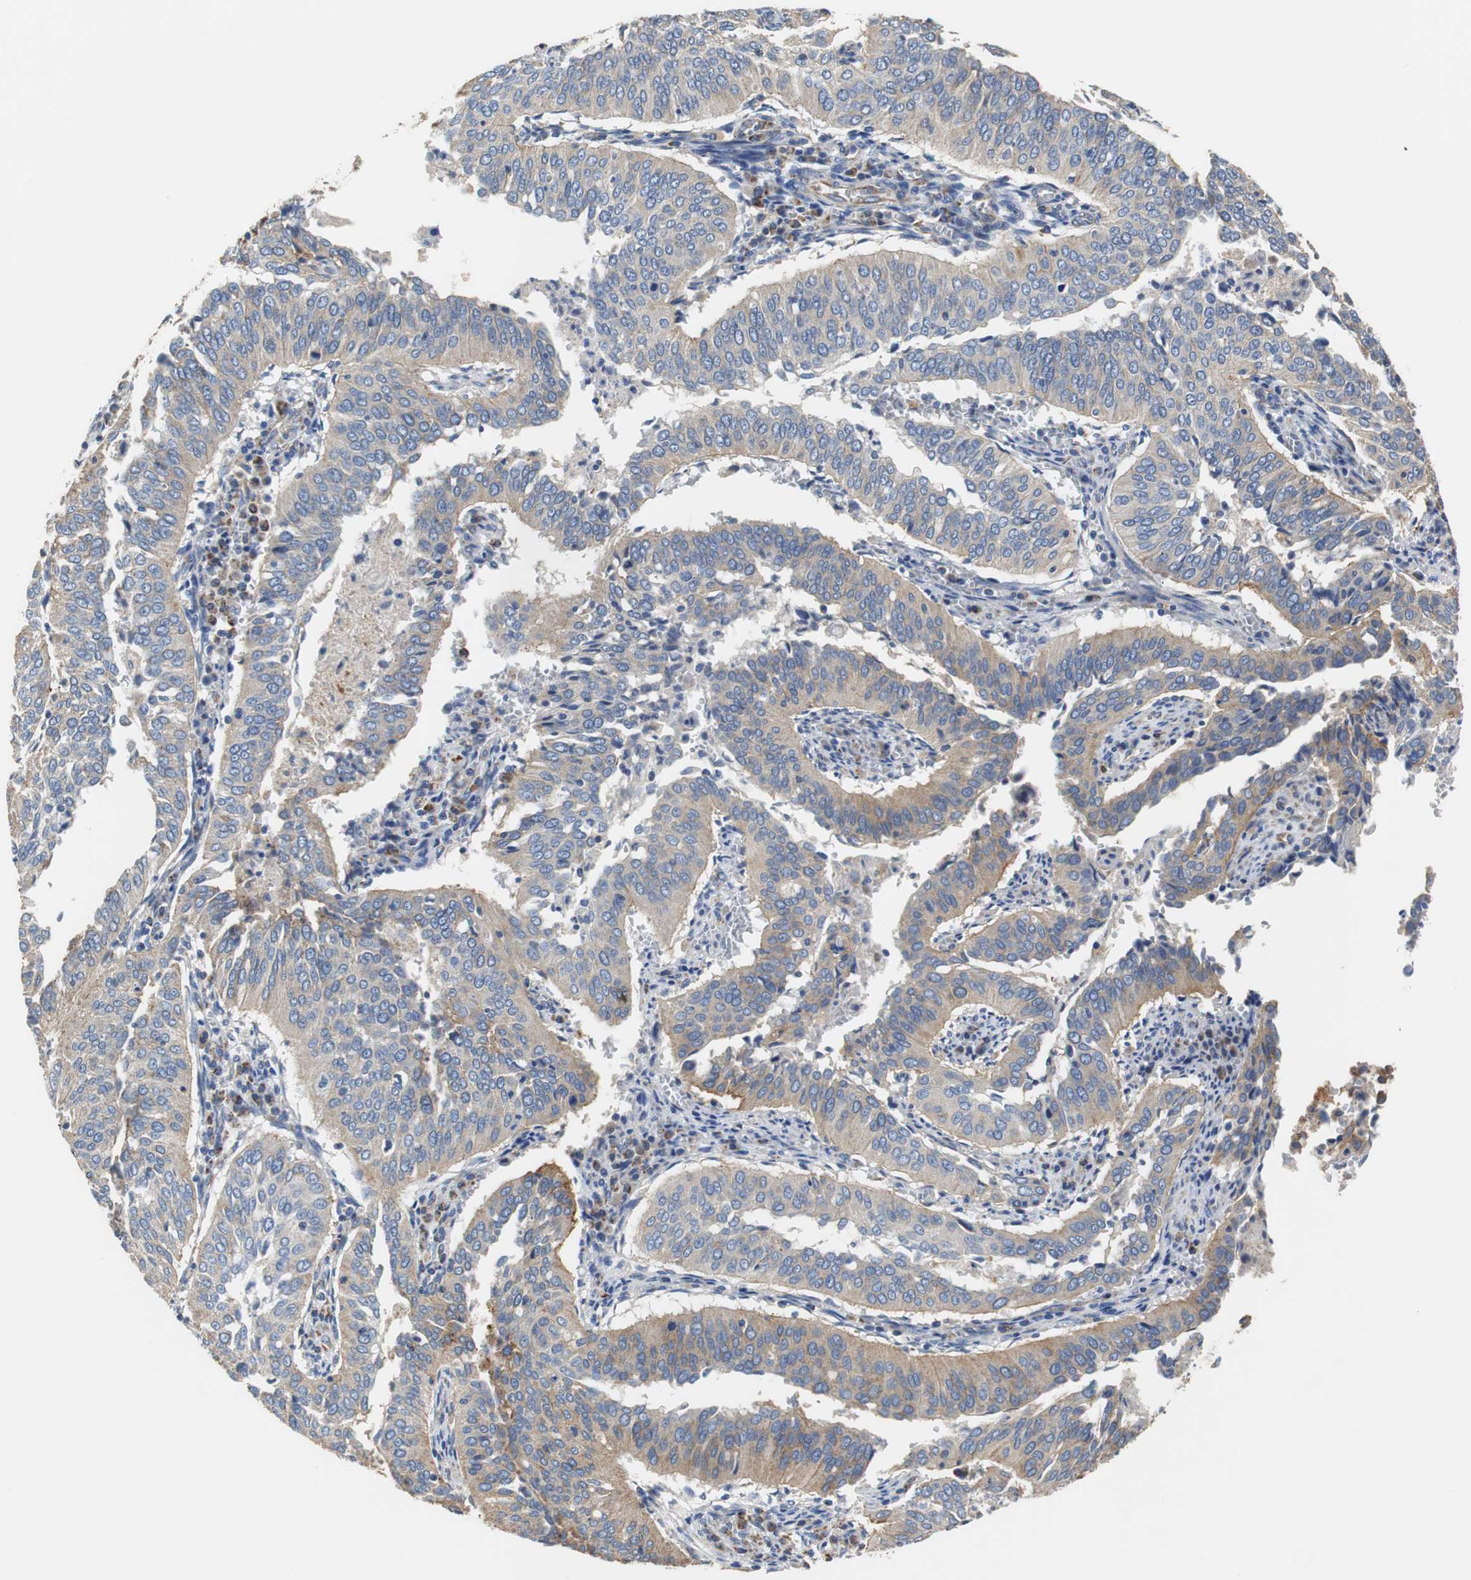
{"staining": {"intensity": "moderate", "quantity": ">75%", "location": "cytoplasmic/membranous"}, "tissue": "cervical cancer", "cell_type": "Tumor cells", "image_type": "cancer", "snomed": [{"axis": "morphology", "description": "Squamous cell carcinoma, NOS"}, {"axis": "topography", "description": "Cervix"}], "caption": "IHC of cervical cancer (squamous cell carcinoma) displays medium levels of moderate cytoplasmic/membranous expression in approximately >75% of tumor cells.", "gene": "PCK1", "patient": {"sex": "female", "age": 39}}